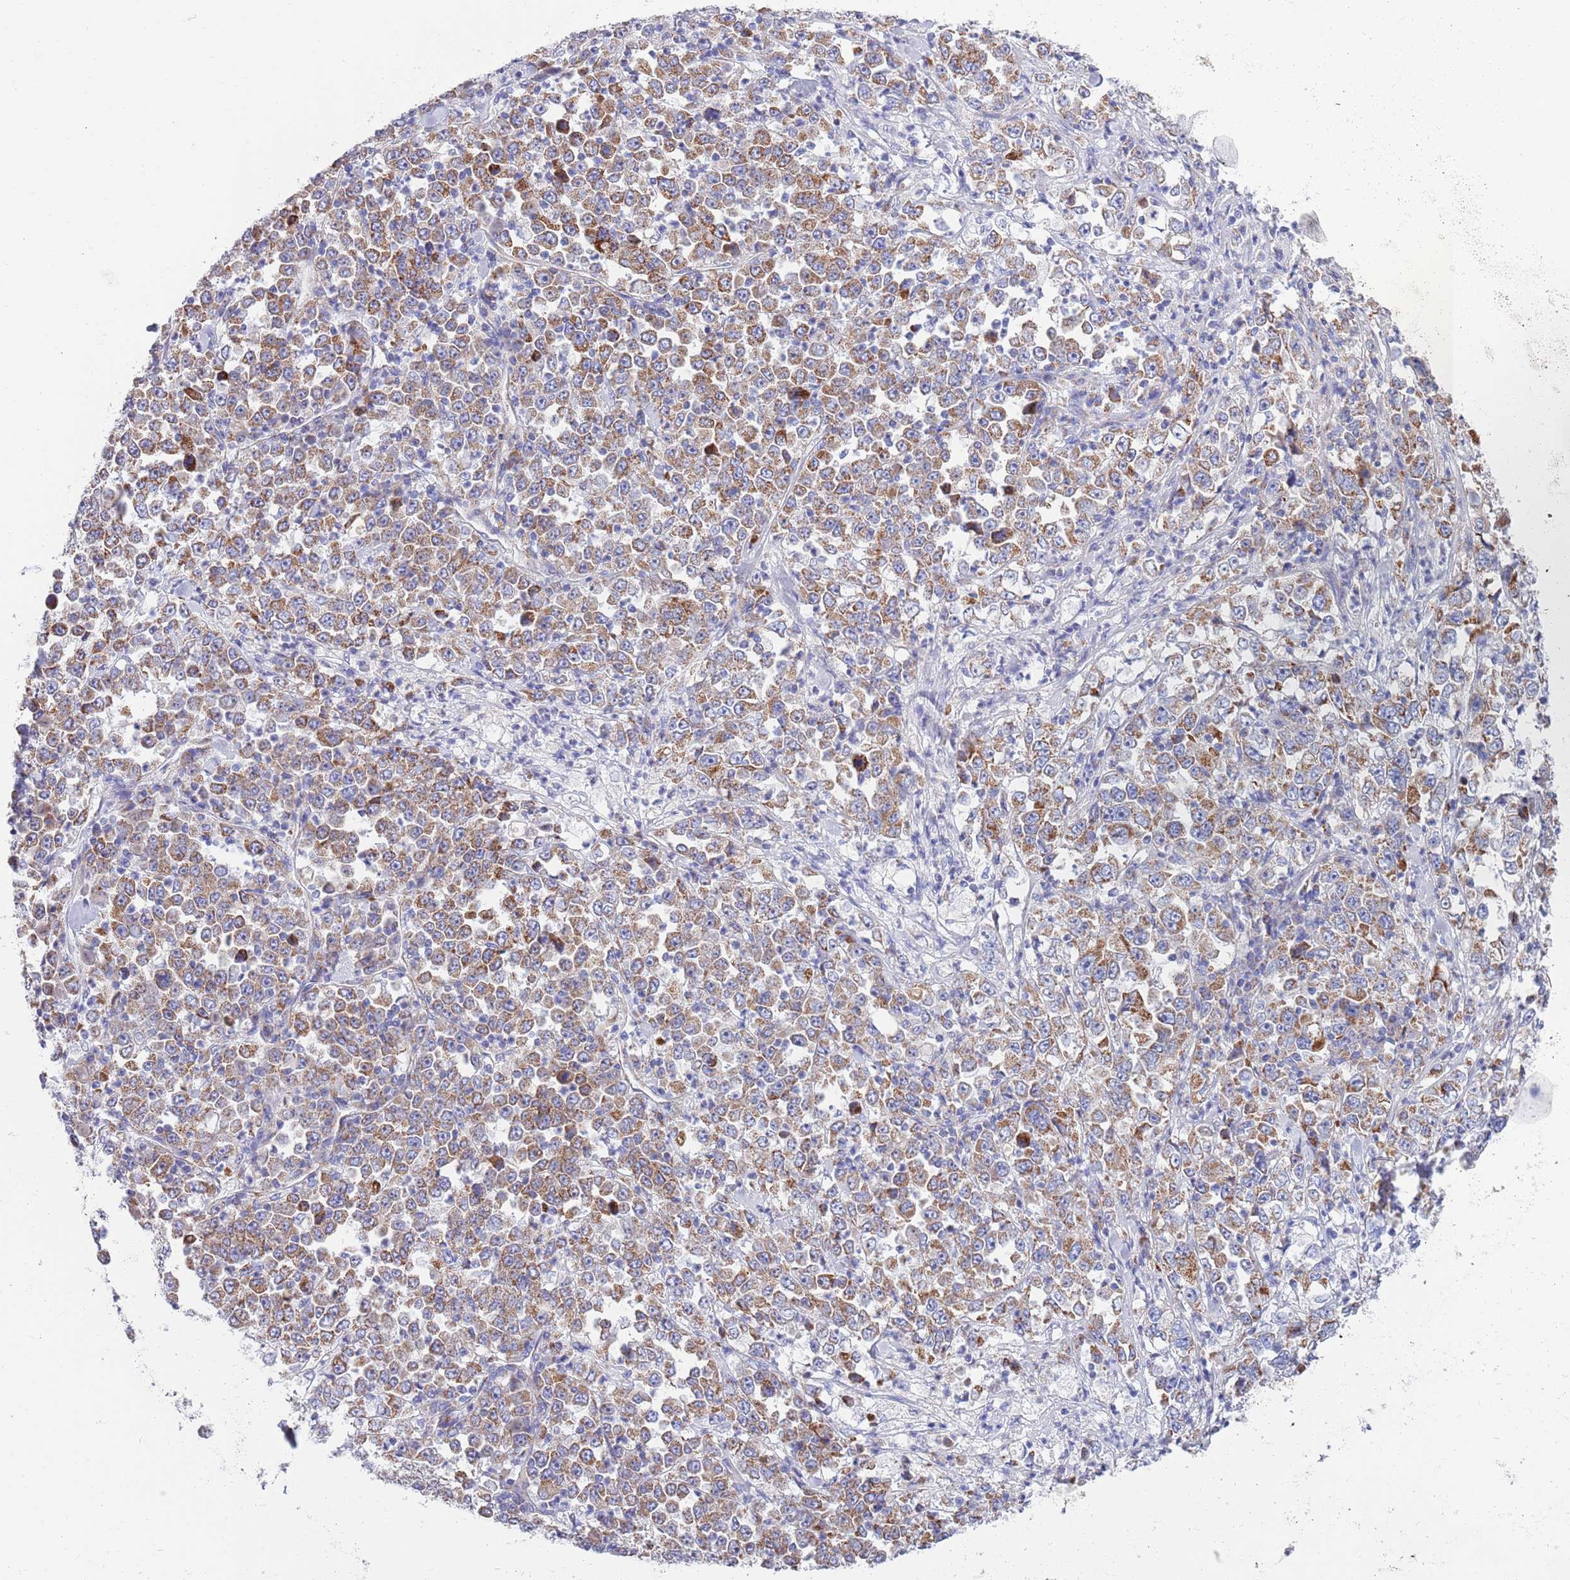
{"staining": {"intensity": "moderate", "quantity": ">75%", "location": "cytoplasmic/membranous"}, "tissue": "stomach cancer", "cell_type": "Tumor cells", "image_type": "cancer", "snomed": [{"axis": "morphology", "description": "Normal tissue, NOS"}, {"axis": "morphology", "description": "Adenocarcinoma, NOS"}, {"axis": "topography", "description": "Stomach, upper"}, {"axis": "topography", "description": "Stomach"}], "caption": "Human stomach adenocarcinoma stained with a brown dye demonstrates moderate cytoplasmic/membranous positive staining in about >75% of tumor cells.", "gene": "EMC8", "patient": {"sex": "male", "age": 59}}